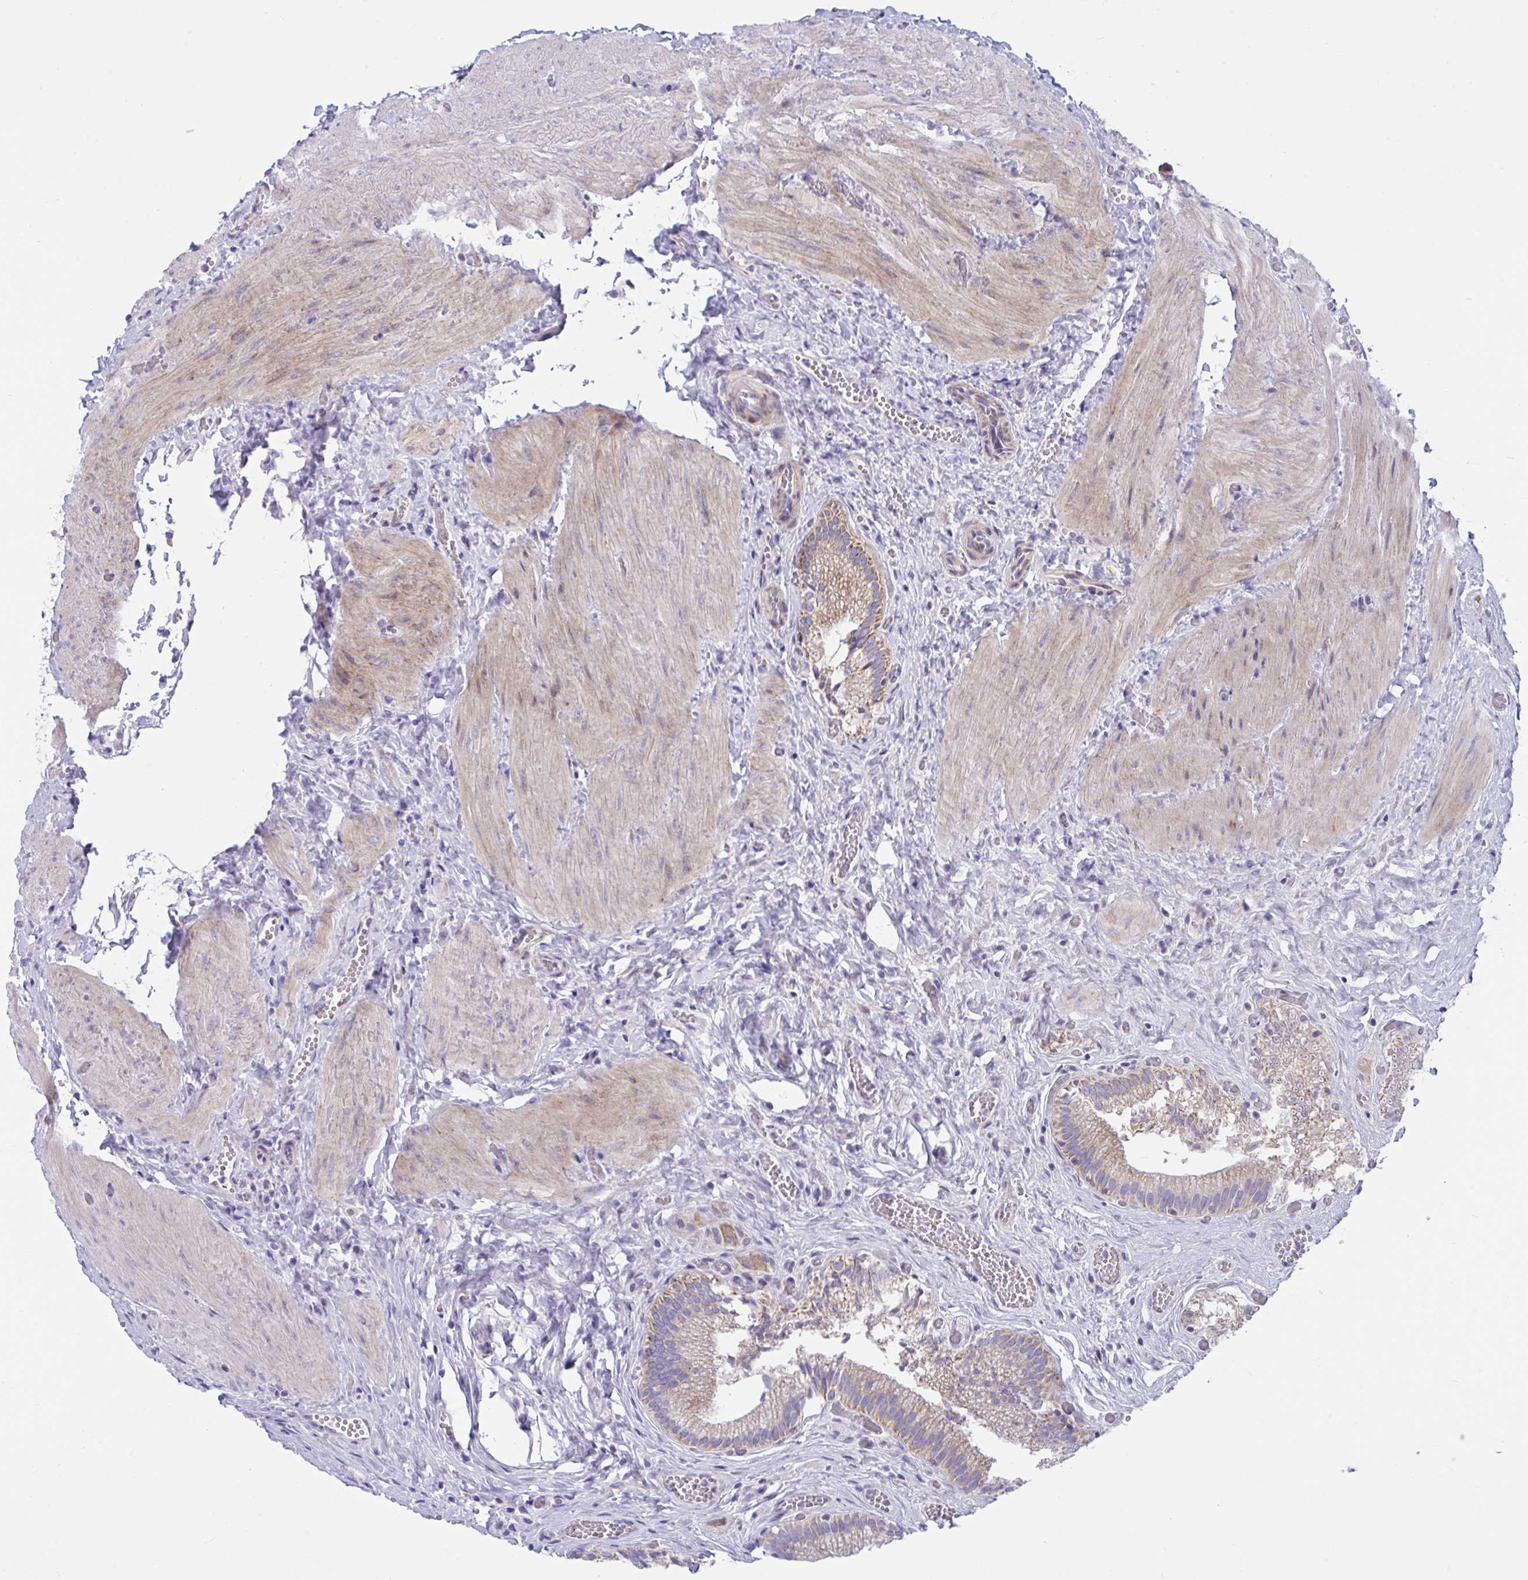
{"staining": {"intensity": "moderate", "quantity": ">75%", "location": "cytoplasmic/membranous"}, "tissue": "gallbladder", "cell_type": "Glandular cells", "image_type": "normal", "snomed": [{"axis": "morphology", "description": "Normal tissue, NOS"}, {"axis": "topography", "description": "Gallbladder"}], "caption": "Immunohistochemical staining of benign human gallbladder displays moderate cytoplasmic/membranous protein expression in approximately >75% of glandular cells.", "gene": "DTX3", "patient": {"sex": "male", "age": 17}}